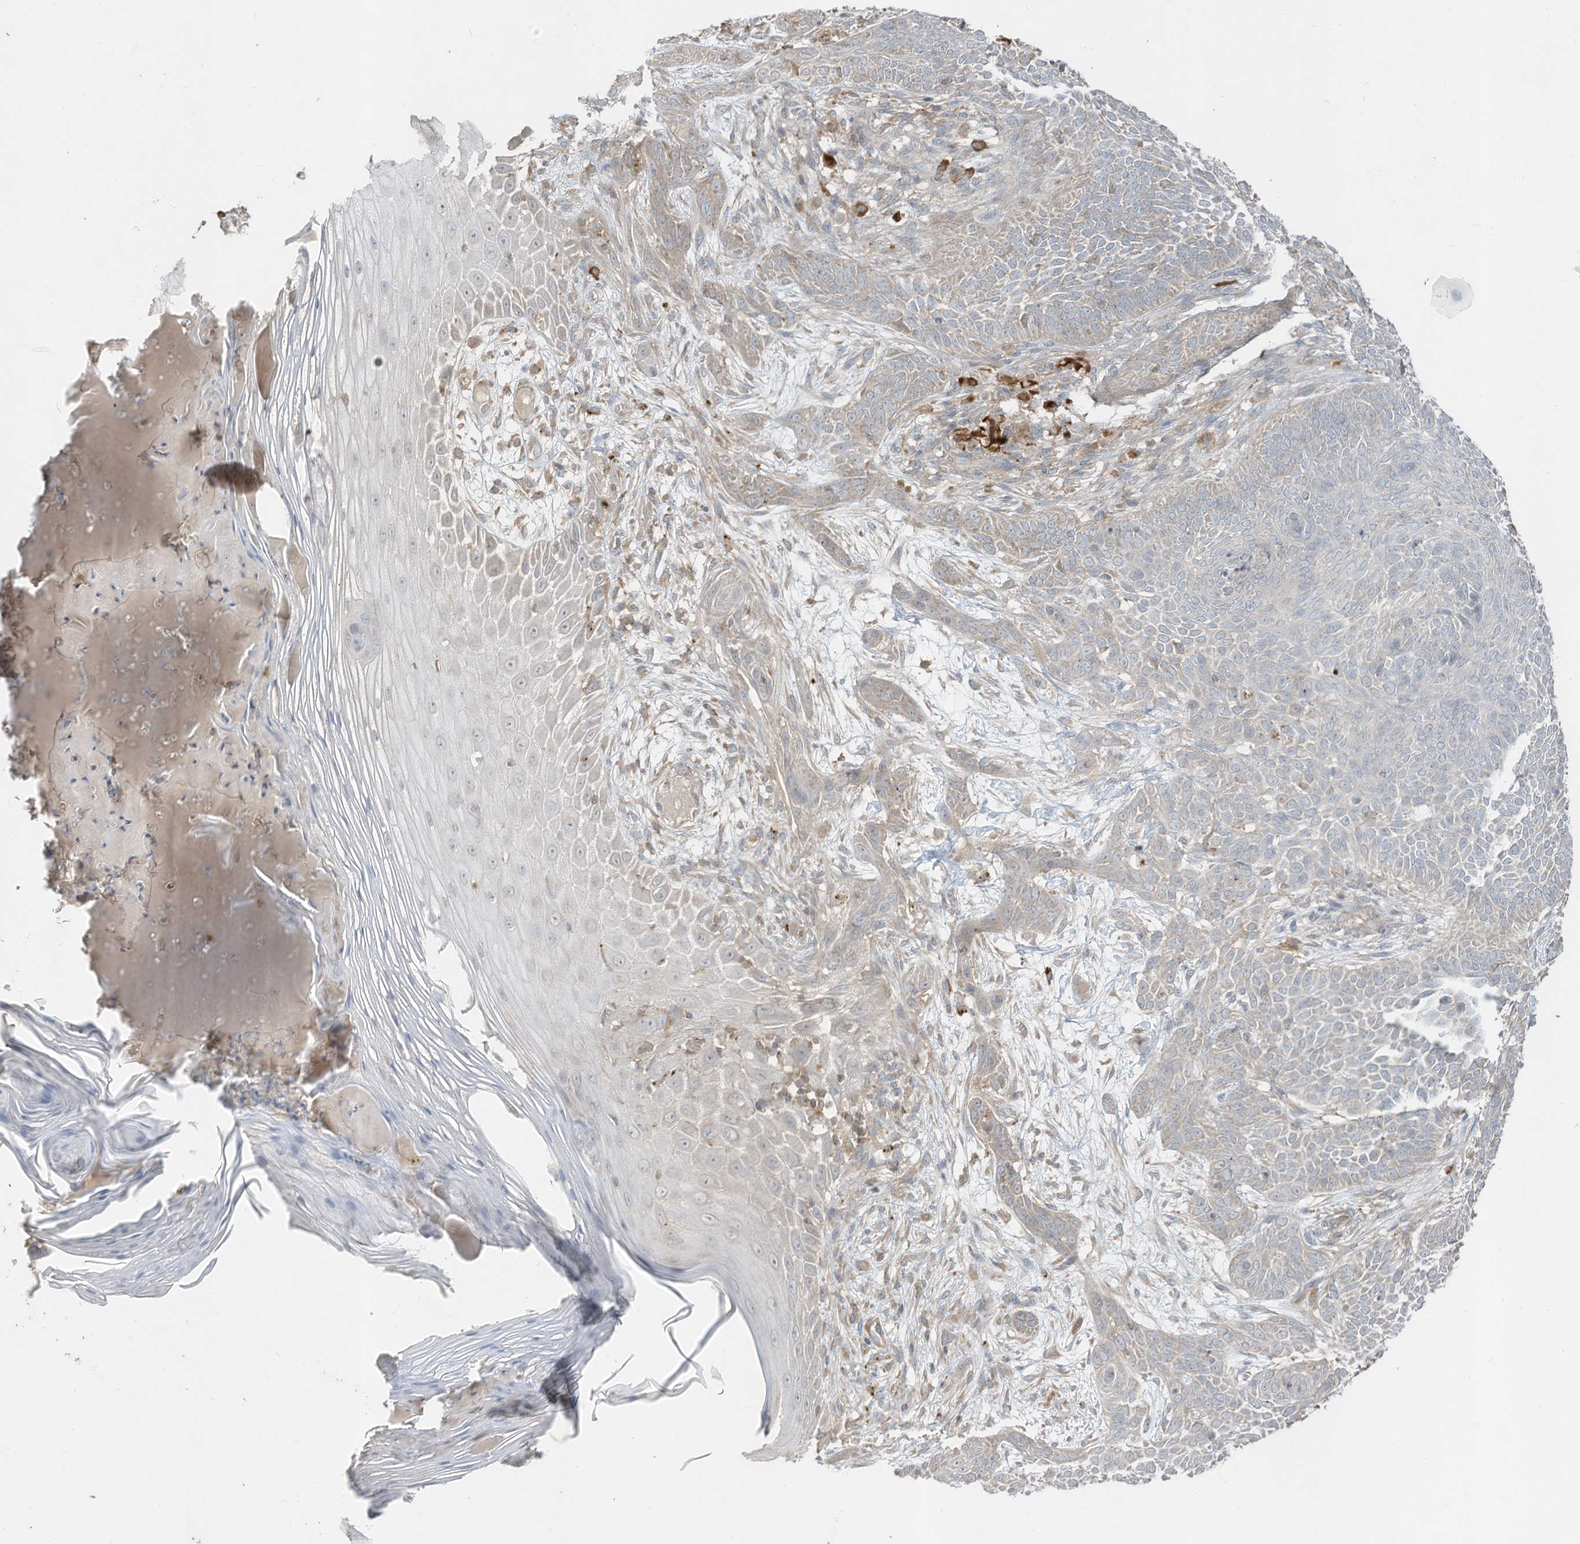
{"staining": {"intensity": "weak", "quantity": "<25%", "location": "cytoplasmic/membranous"}, "tissue": "skin cancer", "cell_type": "Tumor cells", "image_type": "cancer", "snomed": [{"axis": "morphology", "description": "Basal cell carcinoma"}, {"axis": "topography", "description": "Skin"}], "caption": "Immunohistochemical staining of human skin cancer (basal cell carcinoma) displays no significant staining in tumor cells.", "gene": "LDAH", "patient": {"sex": "male", "age": 85}}